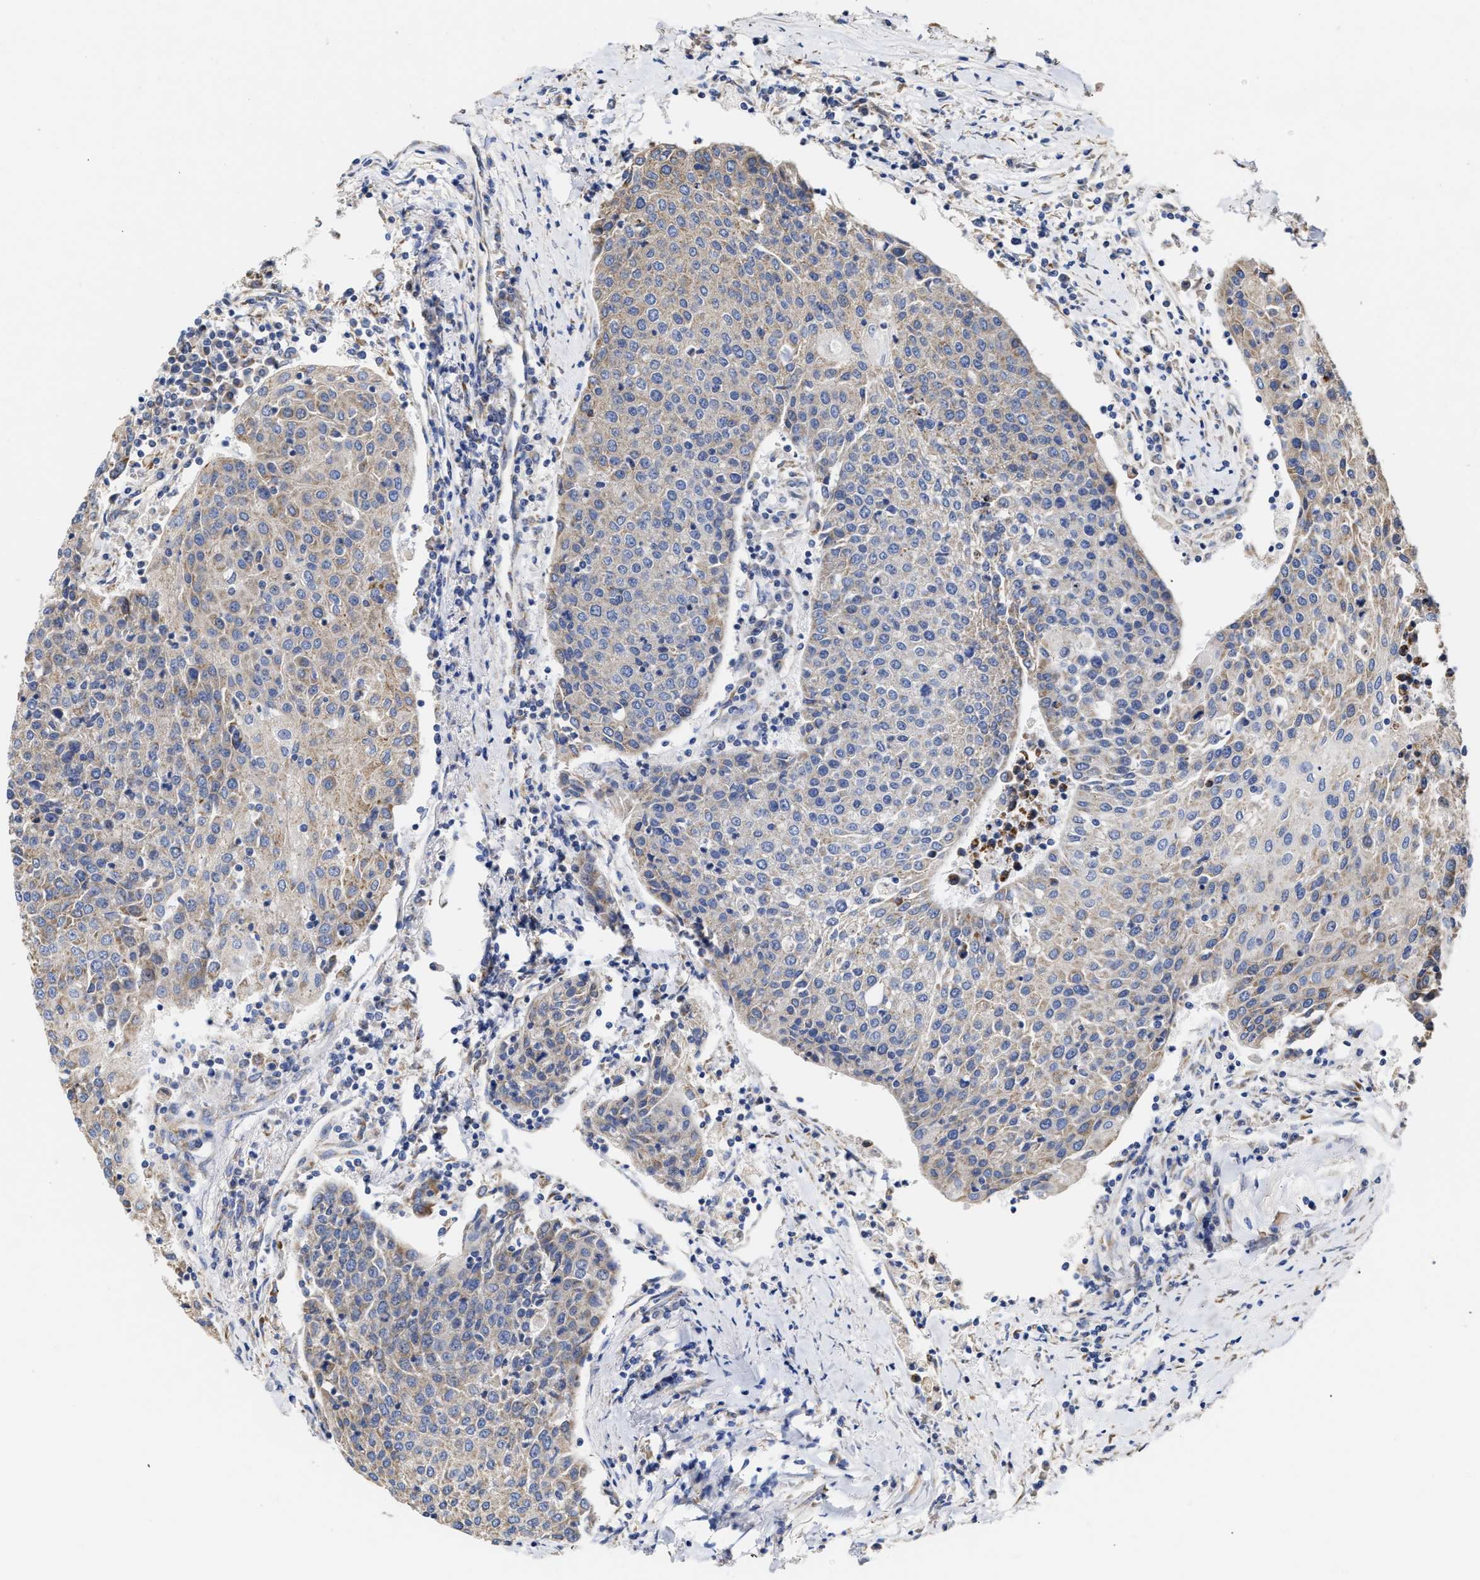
{"staining": {"intensity": "weak", "quantity": "<25%", "location": "cytoplasmic/membranous"}, "tissue": "urothelial cancer", "cell_type": "Tumor cells", "image_type": "cancer", "snomed": [{"axis": "morphology", "description": "Urothelial carcinoma, High grade"}, {"axis": "topography", "description": "Urinary bladder"}], "caption": "Histopathology image shows no protein staining in tumor cells of high-grade urothelial carcinoma tissue.", "gene": "MALSU1", "patient": {"sex": "female", "age": 85}}